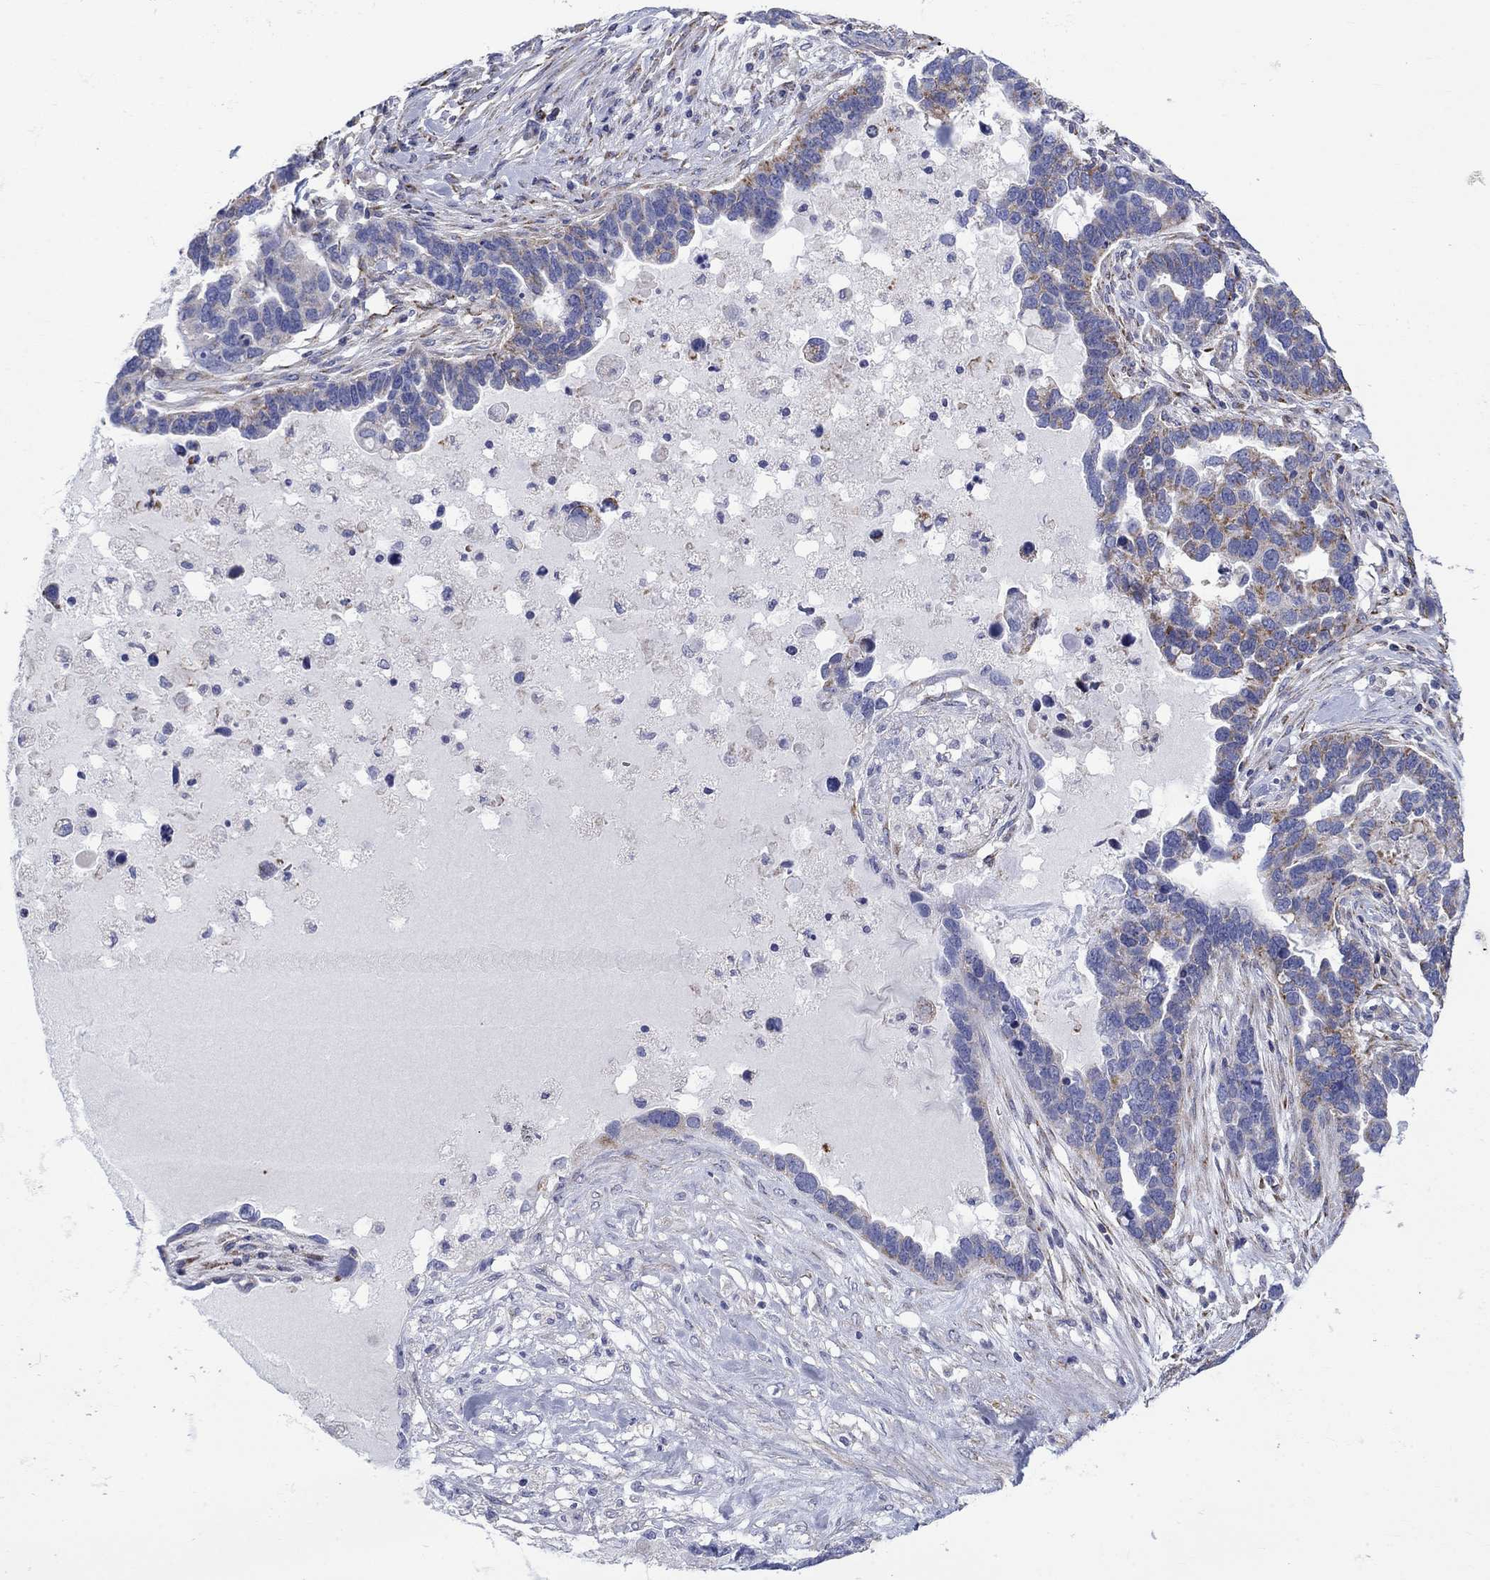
{"staining": {"intensity": "moderate", "quantity": "<25%", "location": "cytoplasmic/membranous"}, "tissue": "ovarian cancer", "cell_type": "Tumor cells", "image_type": "cancer", "snomed": [{"axis": "morphology", "description": "Cystadenocarcinoma, serous, NOS"}, {"axis": "topography", "description": "Ovary"}], "caption": "Serous cystadenocarcinoma (ovarian) stained with a brown dye displays moderate cytoplasmic/membranous positive staining in about <25% of tumor cells.", "gene": "CISD1", "patient": {"sex": "female", "age": 54}}